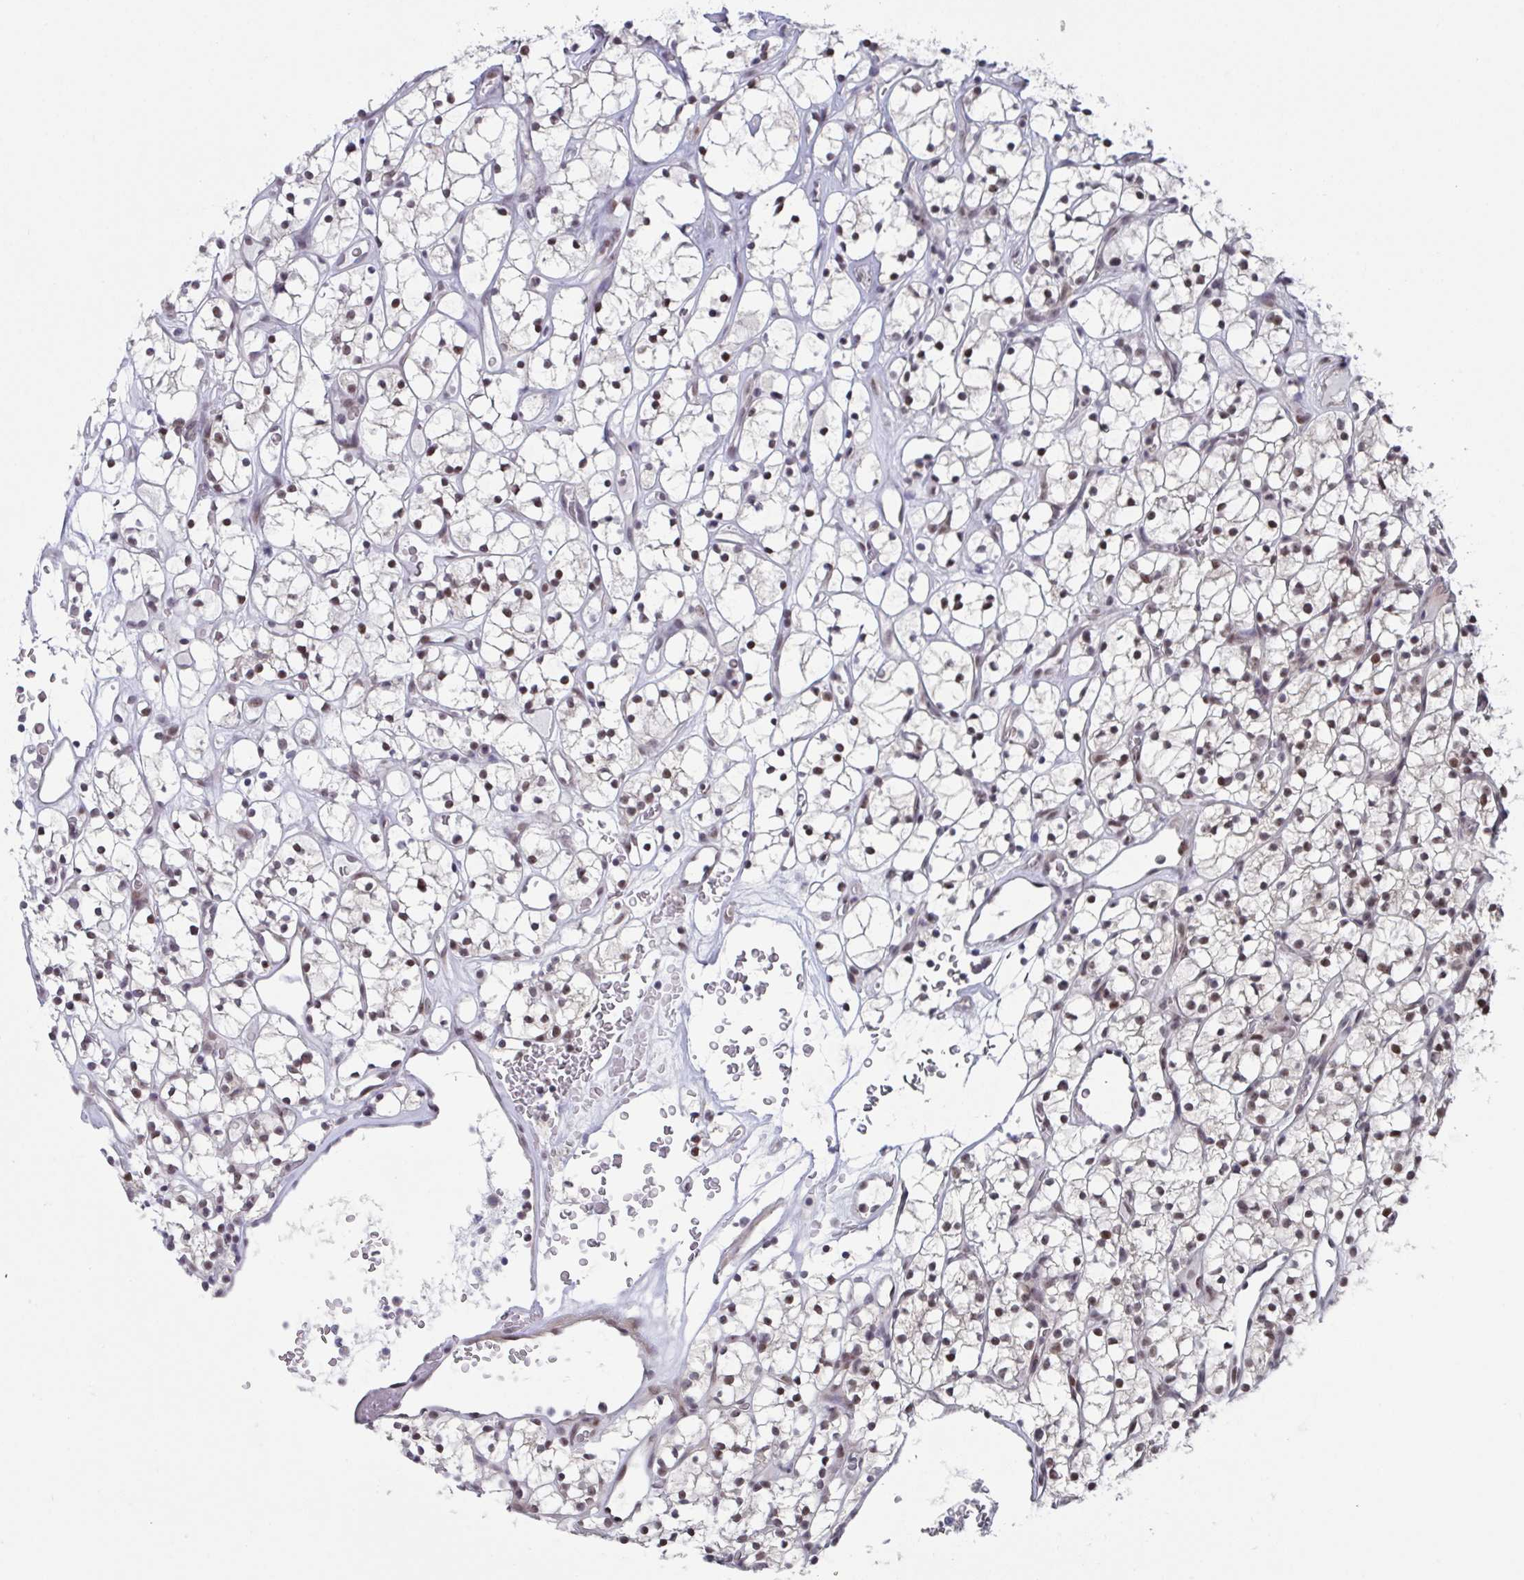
{"staining": {"intensity": "moderate", "quantity": "25%-75%", "location": "nuclear"}, "tissue": "renal cancer", "cell_type": "Tumor cells", "image_type": "cancer", "snomed": [{"axis": "morphology", "description": "Adenocarcinoma, NOS"}, {"axis": "topography", "description": "Kidney"}], "caption": "Immunohistochemistry (IHC) image of neoplastic tissue: renal cancer (adenocarcinoma) stained using immunohistochemistry reveals medium levels of moderate protein expression localized specifically in the nuclear of tumor cells, appearing as a nuclear brown color.", "gene": "RBM18", "patient": {"sex": "female", "age": 64}}